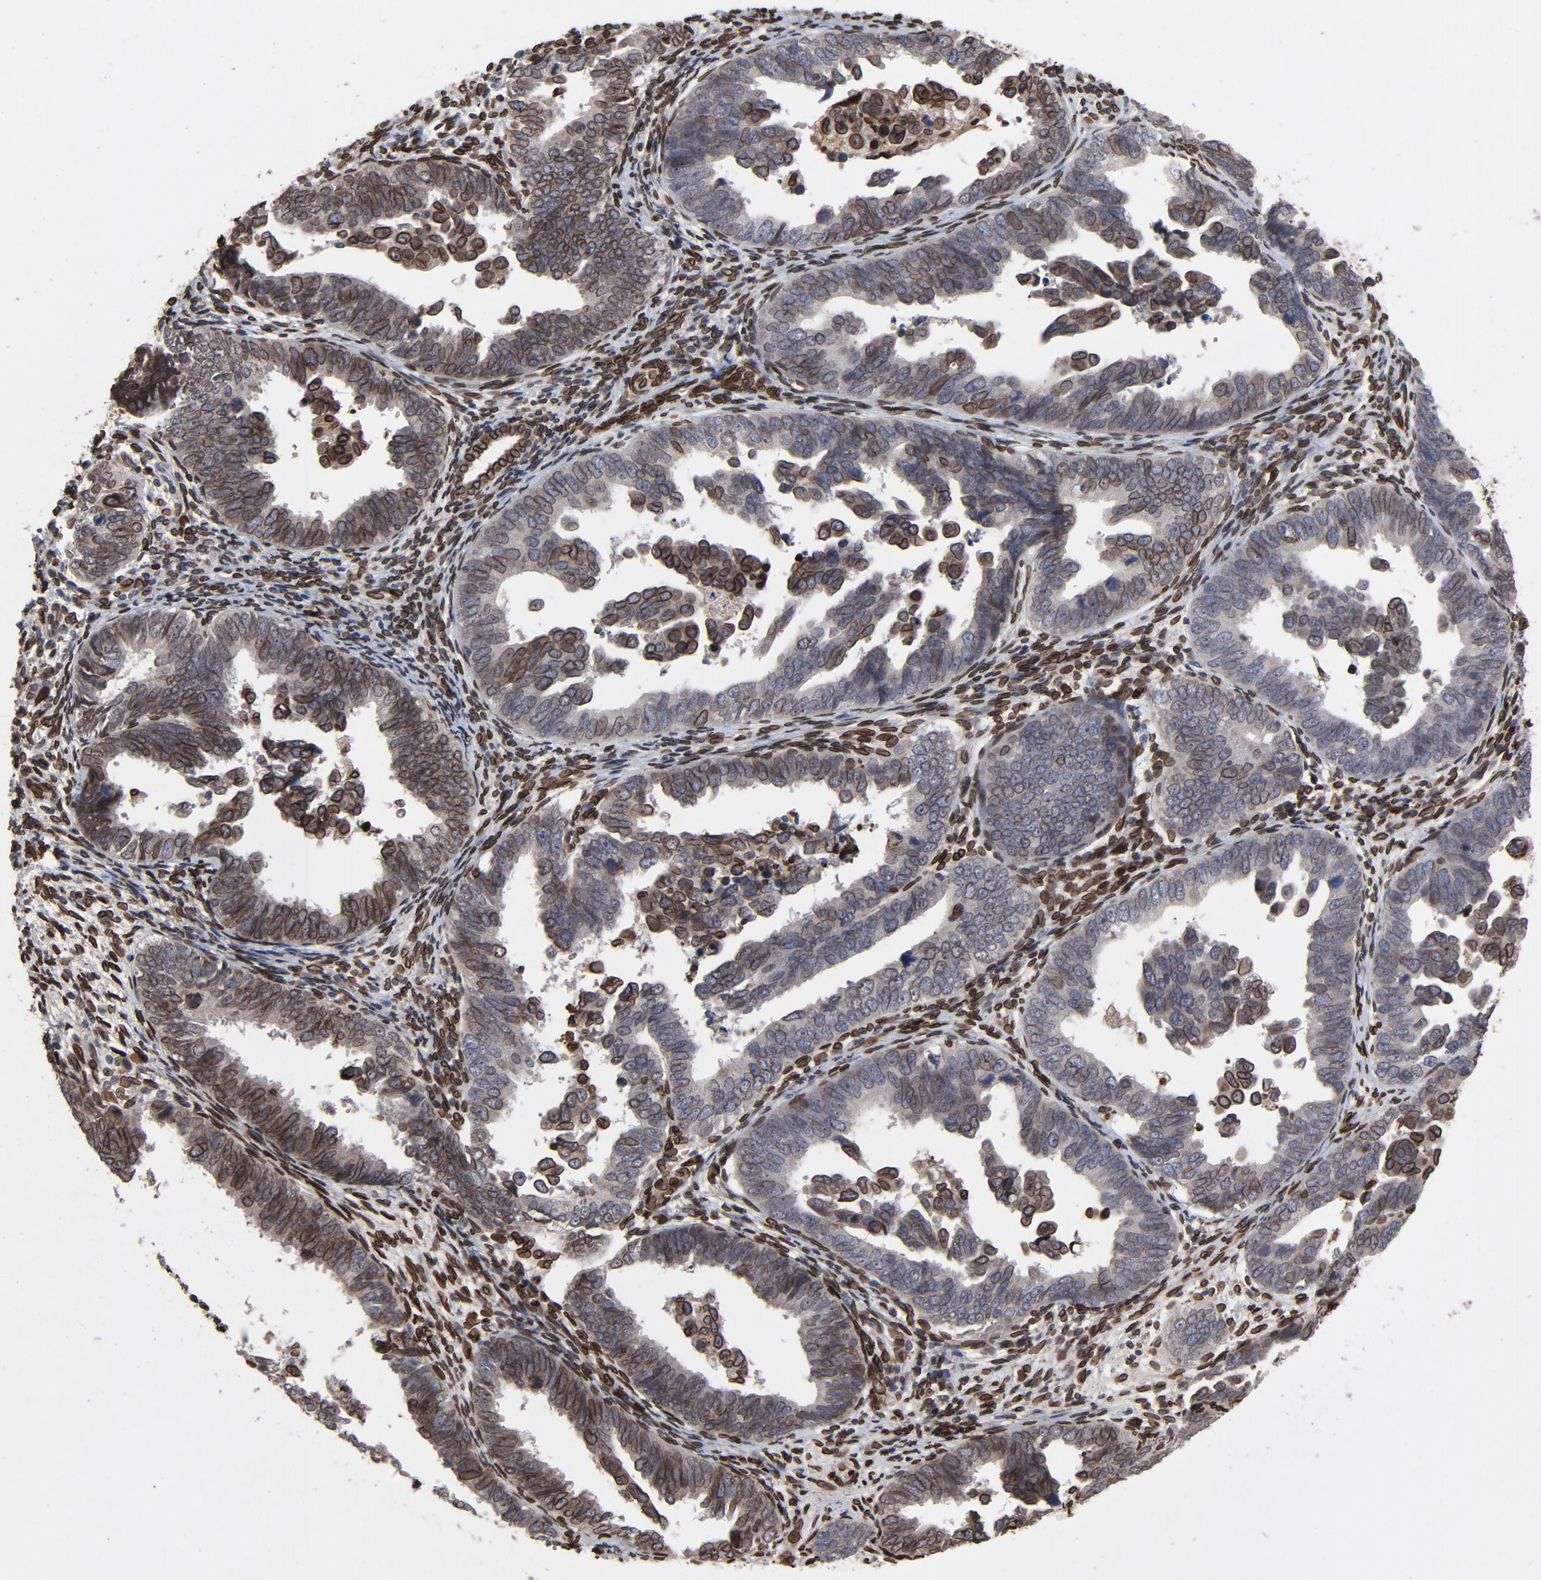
{"staining": {"intensity": "moderate", "quantity": "25%-75%", "location": "cytoplasmic/membranous,nuclear"}, "tissue": "endometrial cancer", "cell_type": "Tumor cells", "image_type": "cancer", "snomed": [{"axis": "morphology", "description": "Adenocarcinoma, NOS"}, {"axis": "topography", "description": "Endometrium"}], "caption": "A histopathology image showing moderate cytoplasmic/membranous and nuclear staining in approximately 25%-75% of tumor cells in adenocarcinoma (endometrial), as visualized by brown immunohistochemical staining.", "gene": "LMNA", "patient": {"sex": "female", "age": 75}}